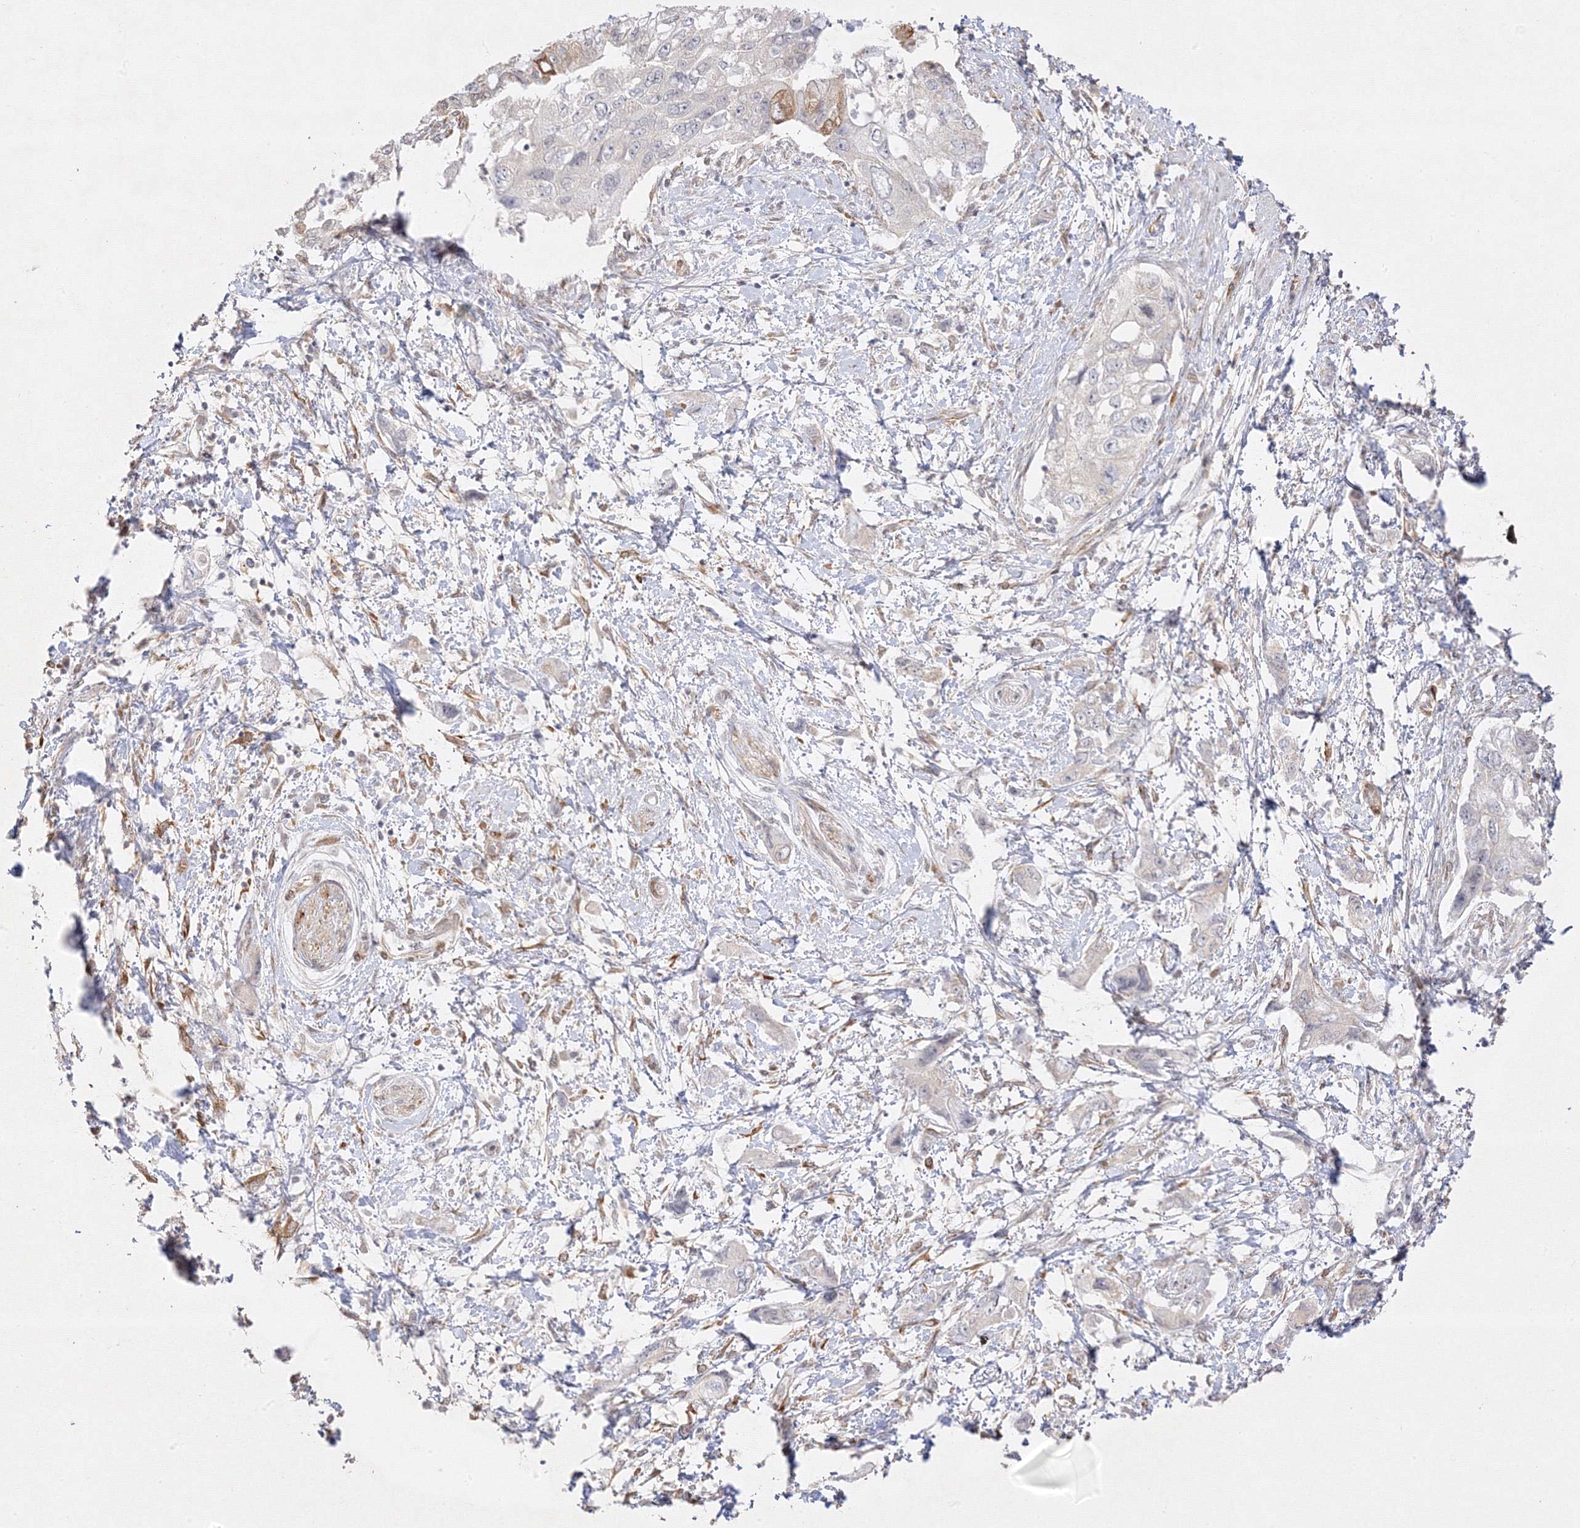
{"staining": {"intensity": "moderate", "quantity": "<25%", "location": "cytoplasmic/membranous"}, "tissue": "pancreatic cancer", "cell_type": "Tumor cells", "image_type": "cancer", "snomed": [{"axis": "morphology", "description": "Adenocarcinoma, NOS"}, {"axis": "topography", "description": "Pancreas"}], "caption": "High-magnification brightfield microscopy of adenocarcinoma (pancreatic) stained with DAB (3,3'-diaminobenzidine) (brown) and counterstained with hematoxylin (blue). tumor cells exhibit moderate cytoplasmic/membranous staining is appreciated in approximately<25% of cells.", "gene": "C2CD2", "patient": {"sex": "female", "age": 73}}